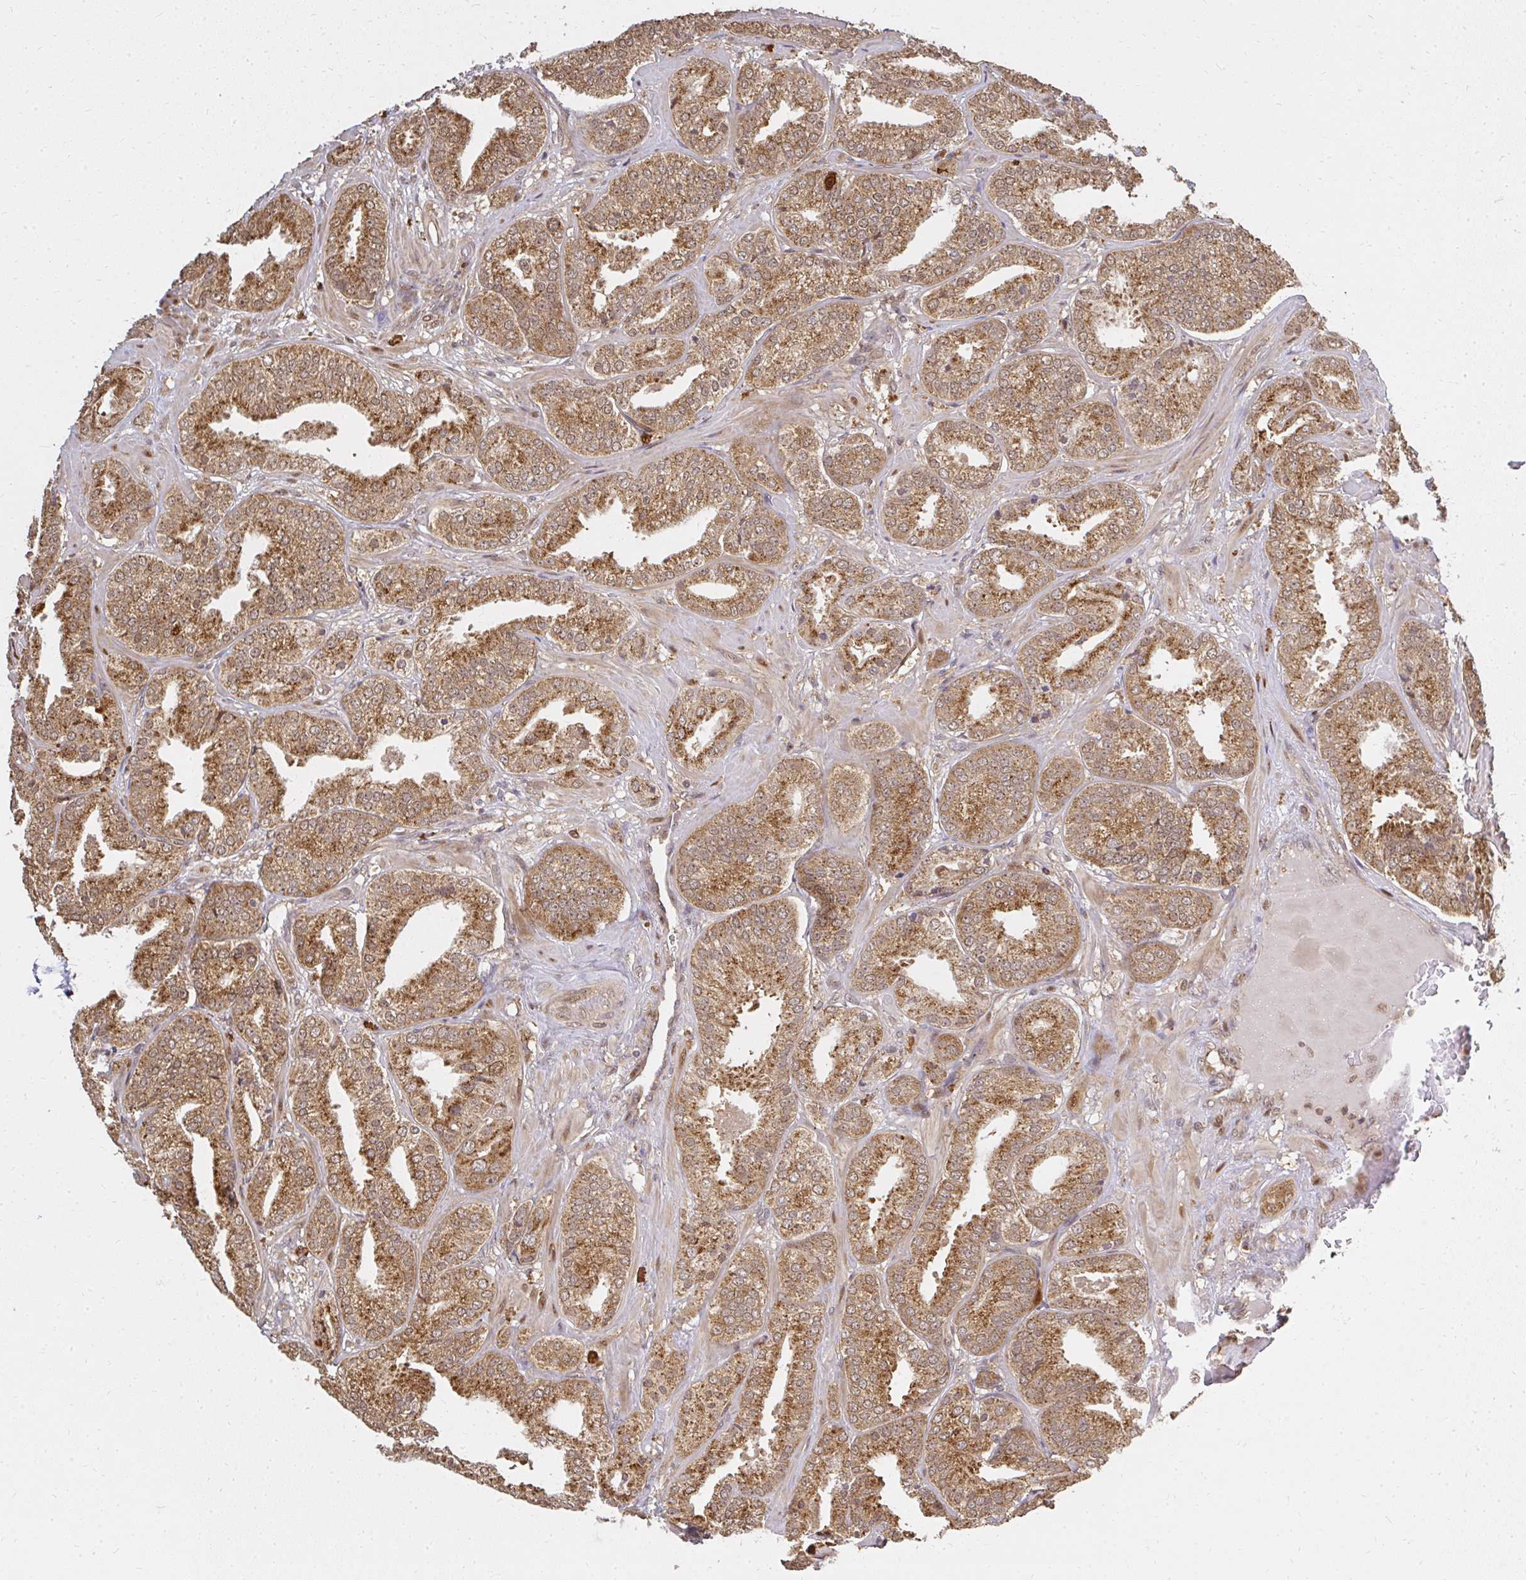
{"staining": {"intensity": "moderate", "quantity": ">75%", "location": "cytoplasmic/membranous,nuclear"}, "tissue": "prostate cancer", "cell_type": "Tumor cells", "image_type": "cancer", "snomed": [{"axis": "morphology", "description": "Adenocarcinoma, High grade"}, {"axis": "topography", "description": "Prostate"}], "caption": "The histopathology image exhibits immunohistochemical staining of prostate cancer. There is moderate cytoplasmic/membranous and nuclear staining is seen in about >75% of tumor cells. The protein is shown in brown color, while the nuclei are stained blue.", "gene": "LARS2", "patient": {"sex": "male", "age": 63}}